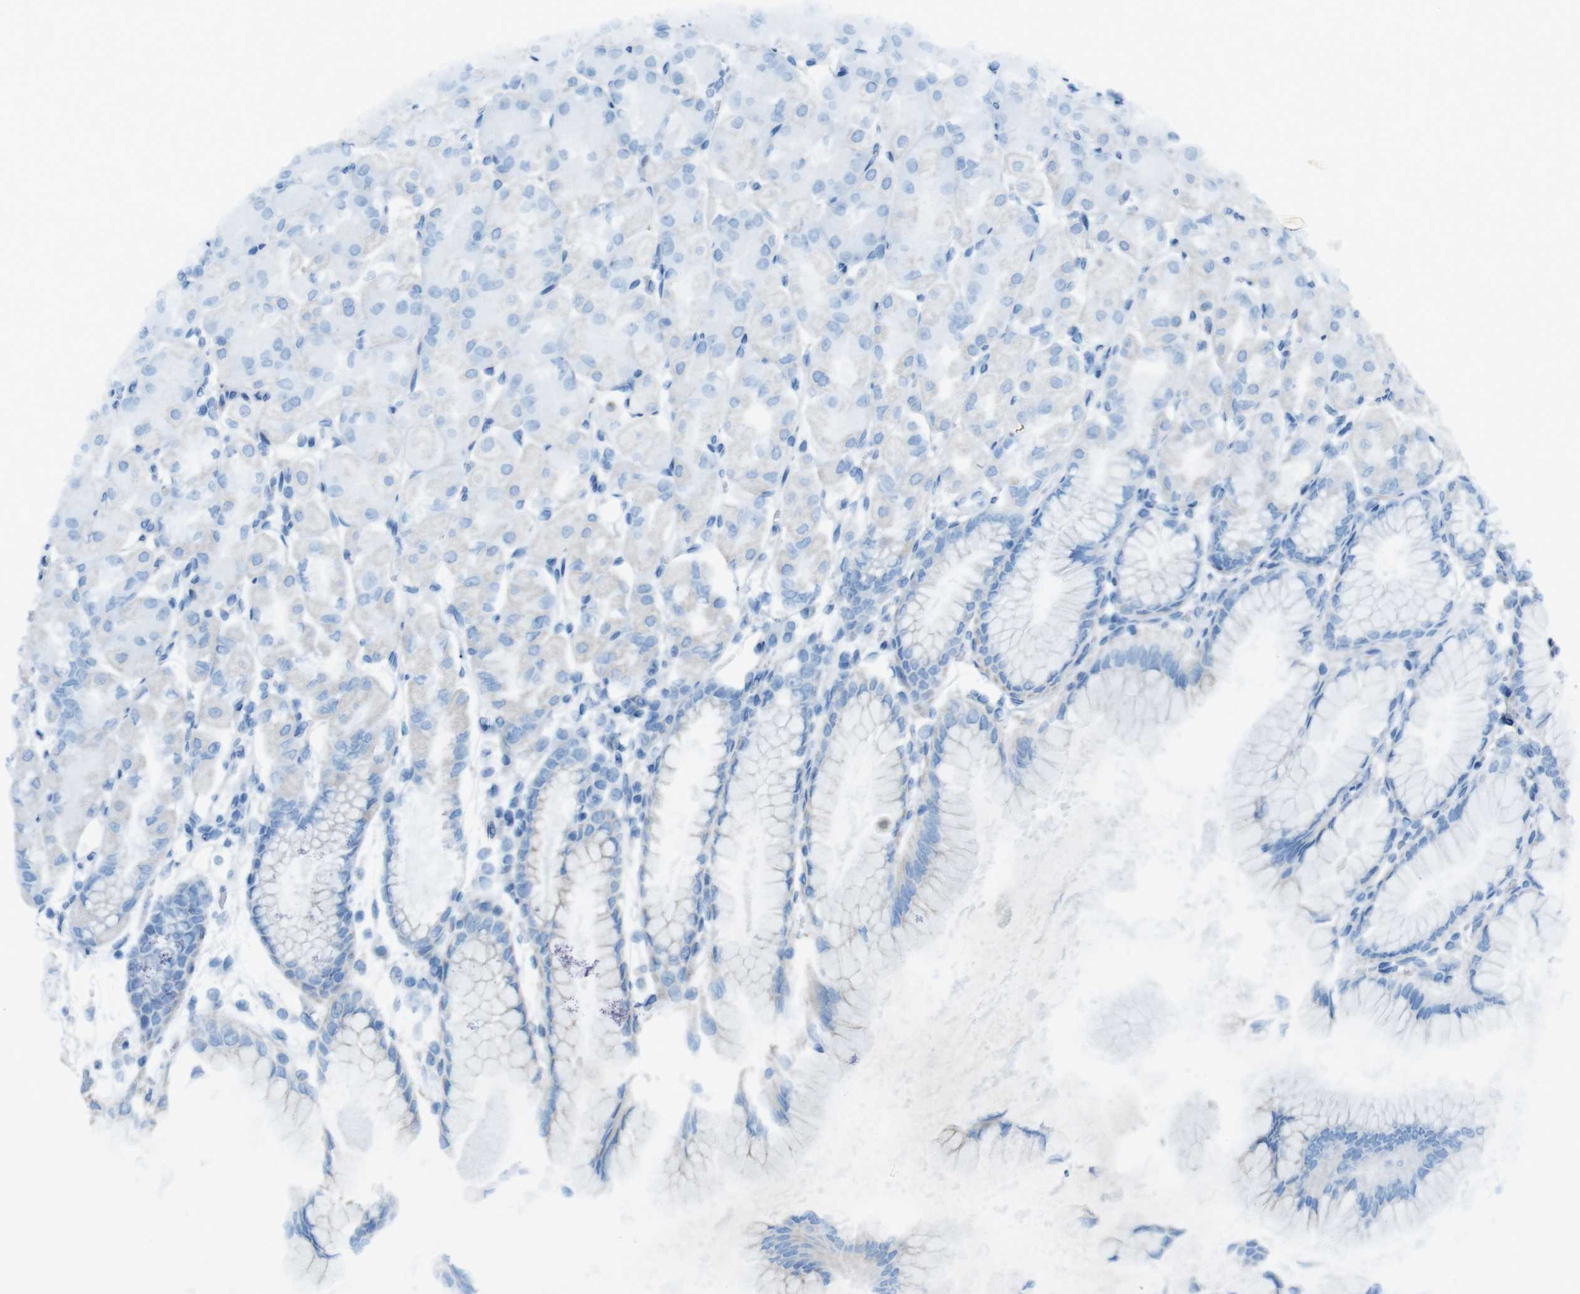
{"staining": {"intensity": "weak", "quantity": "25%-75%", "location": "cytoplasmic/membranous"}, "tissue": "stomach", "cell_type": "Glandular cells", "image_type": "normal", "snomed": [{"axis": "morphology", "description": "Normal tissue, NOS"}, {"axis": "topography", "description": "Stomach, upper"}], "caption": "Weak cytoplasmic/membranous positivity for a protein is present in about 25%-75% of glandular cells of normal stomach using IHC.", "gene": "MOGAT3", "patient": {"sex": "female", "age": 56}}